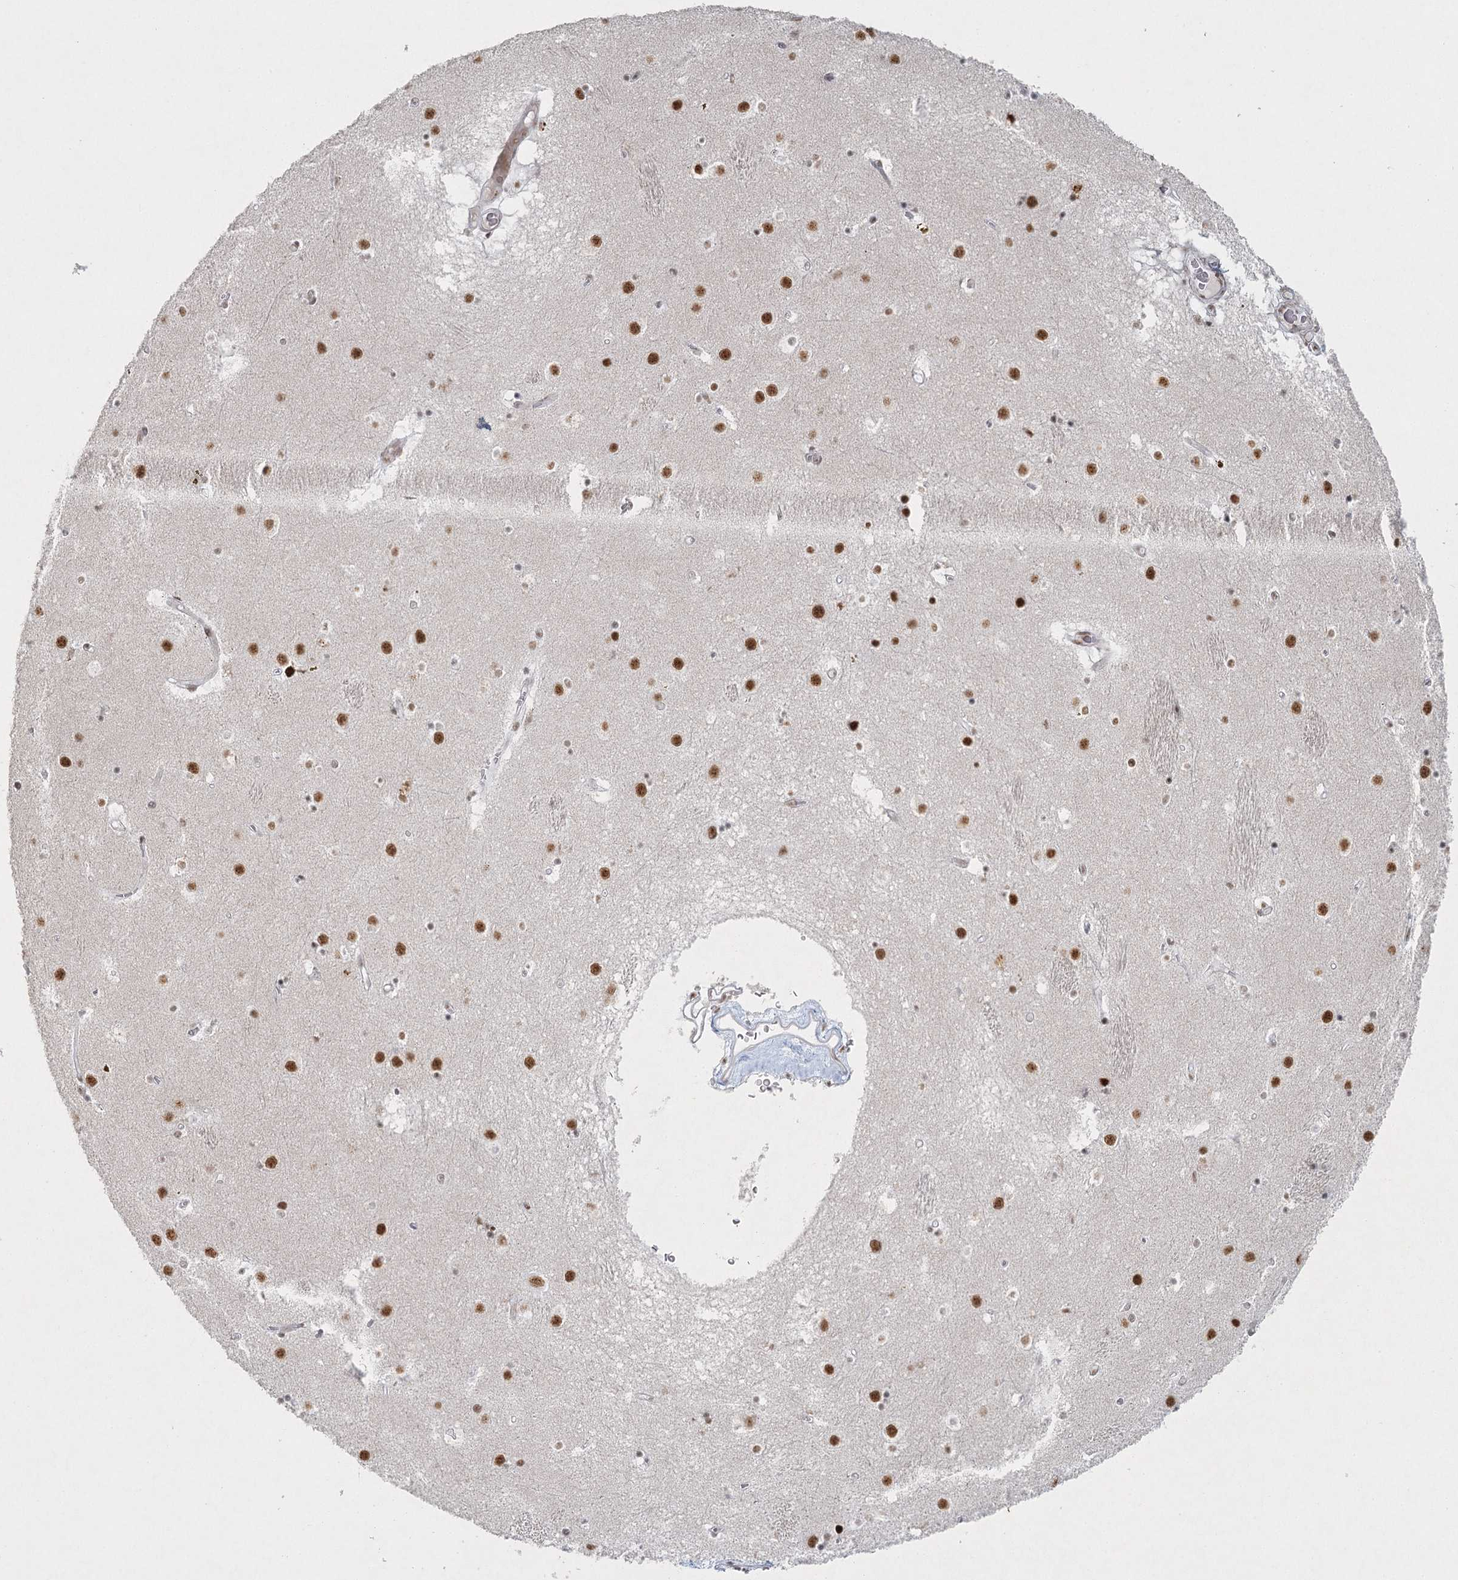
{"staining": {"intensity": "moderate", "quantity": "<25%", "location": "nuclear"}, "tissue": "caudate", "cell_type": "Glial cells", "image_type": "normal", "snomed": [{"axis": "morphology", "description": "Normal tissue, NOS"}, {"axis": "topography", "description": "Lateral ventricle wall"}], "caption": "Glial cells display low levels of moderate nuclear positivity in approximately <25% of cells in normal caudate. (IHC, brightfield microscopy, high magnification).", "gene": "U2SURP", "patient": {"sex": "male", "age": 70}}